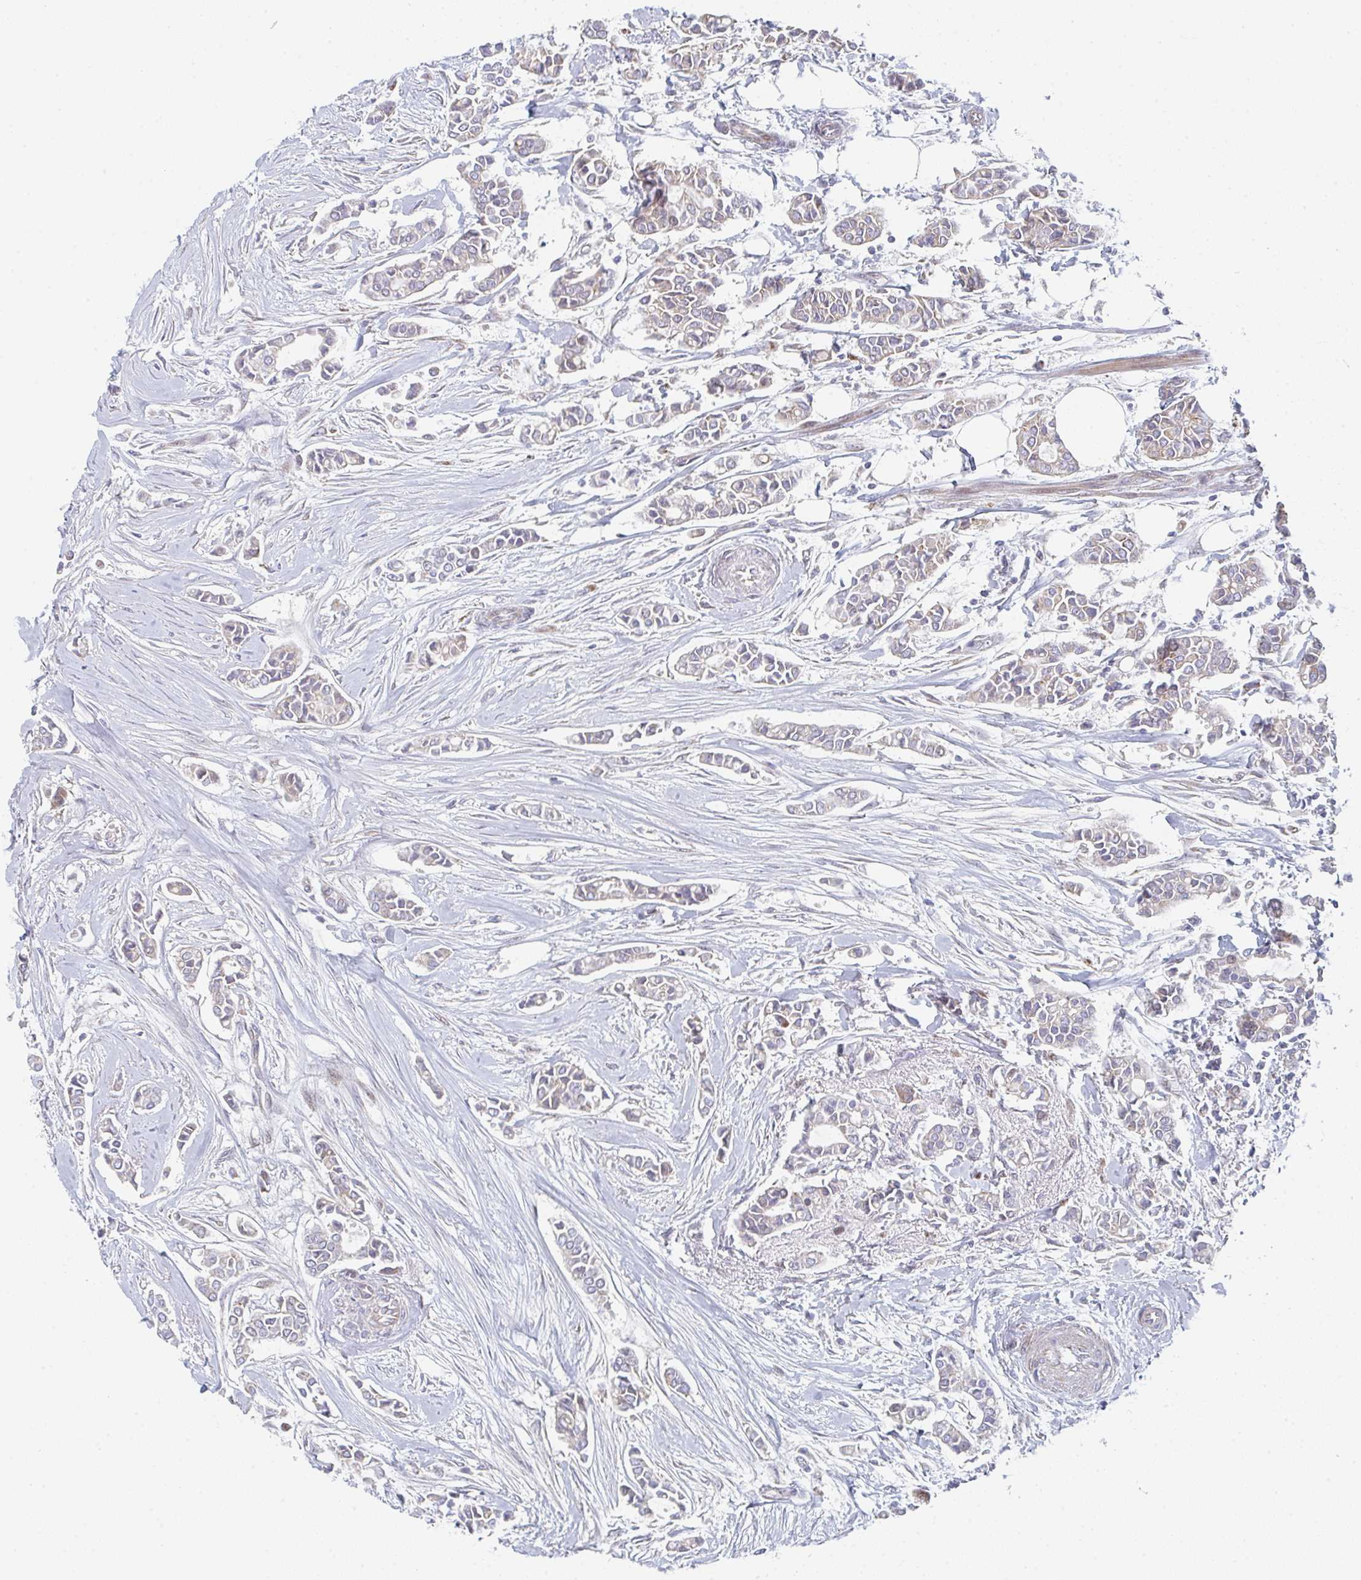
{"staining": {"intensity": "weak", "quantity": "25%-75%", "location": "cytoplasmic/membranous"}, "tissue": "breast cancer", "cell_type": "Tumor cells", "image_type": "cancer", "snomed": [{"axis": "morphology", "description": "Duct carcinoma"}, {"axis": "topography", "description": "Breast"}], "caption": "Breast cancer tissue displays weak cytoplasmic/membranous expression in about 25%-75% of tumor cells, visualized by immunohistochemistry.", "gene": "ZNF644", "patient": {"sex": "female", "age": 84}}